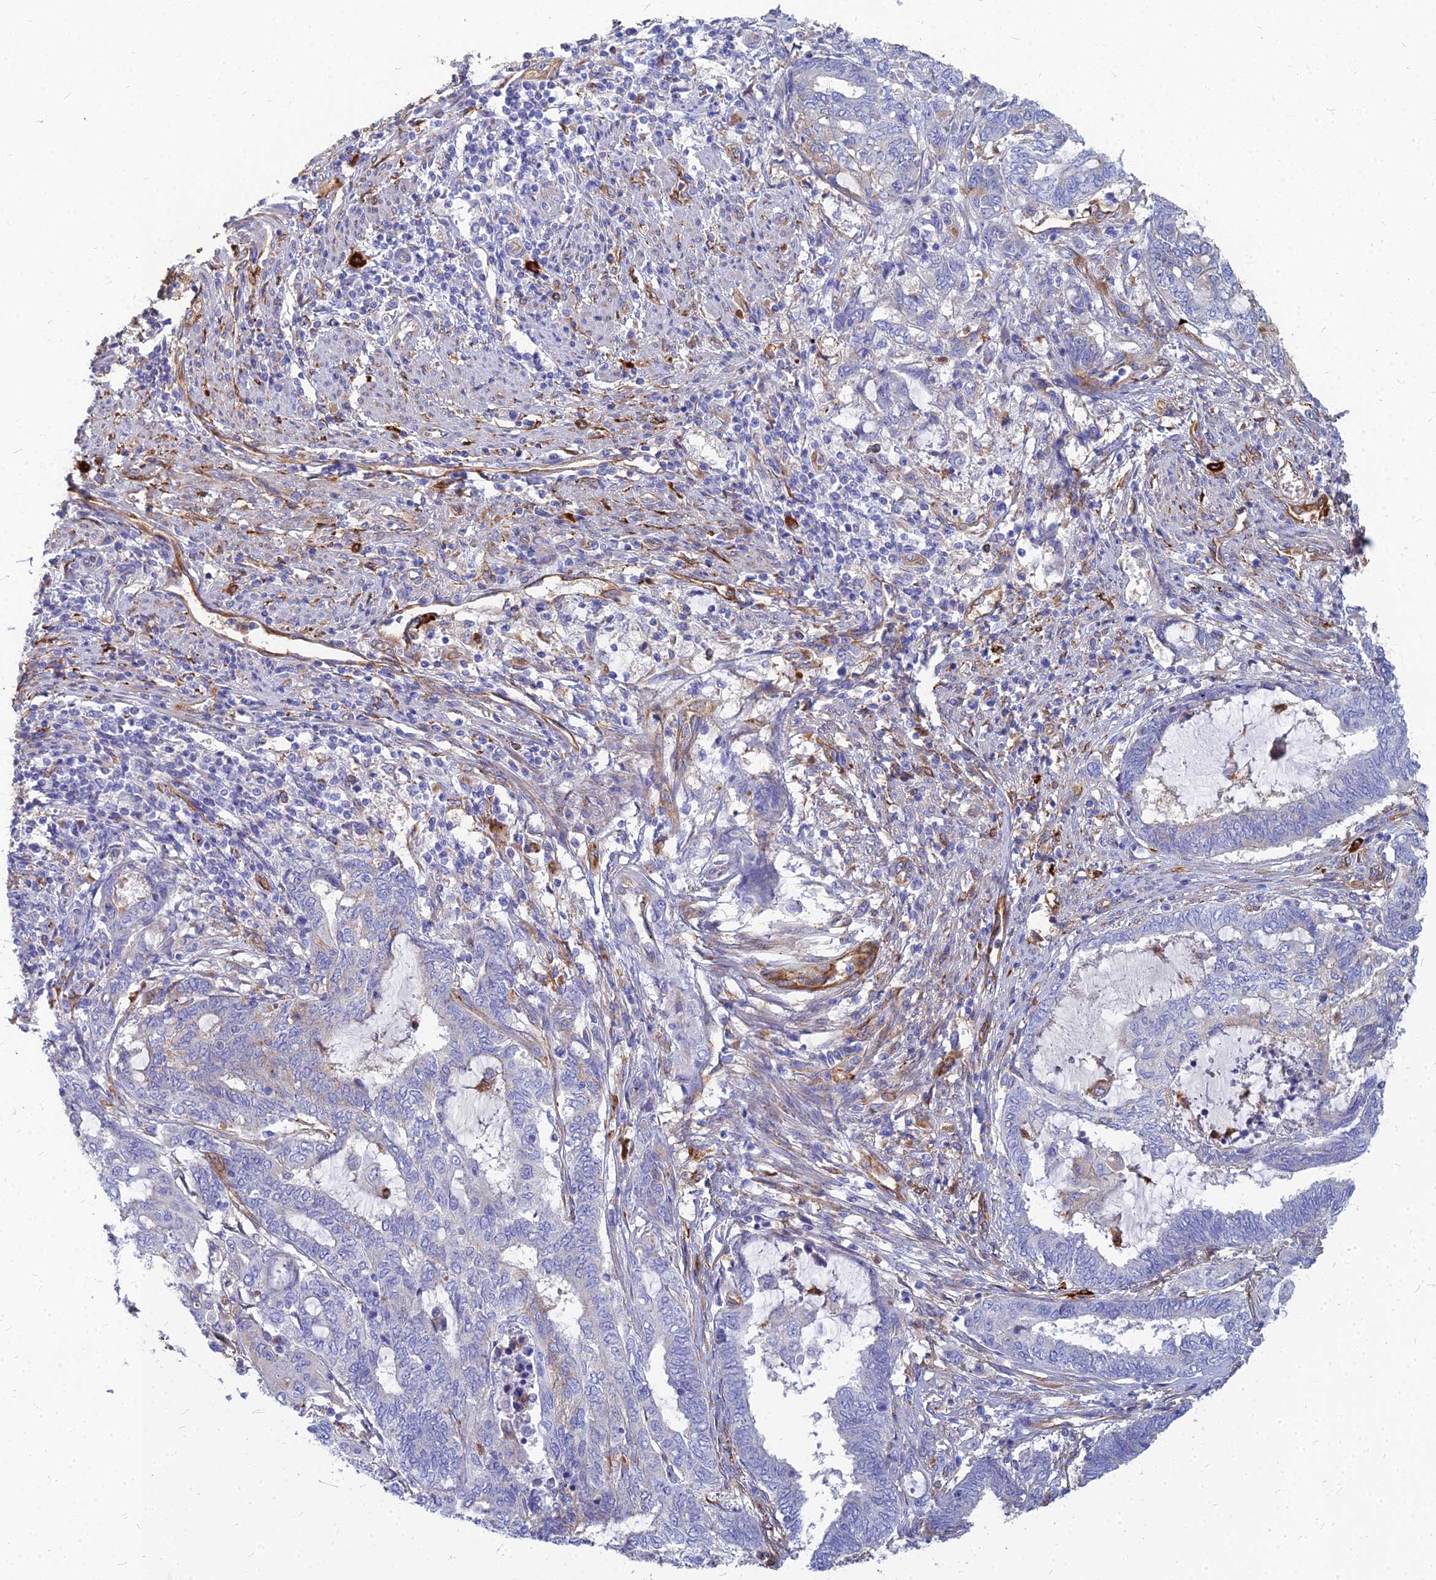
{"staining": {"intensity": "weak", "quantity": "<25%", "location": "cytoplasmic/membranous"}, "tissue": "endometrial cancer", "cell_type": "Tumor cells", "image_type": "cancer", "snomed": [{"axis": "morphology", "description": "Adenocarcinoma, NOS"}, {"axis": "topography", "description": "Uterus"}, {"axis": "topography", "description": "Endometrium"}], "caption": "Tumor cells are negative for brown protein staining in endometrial cancer (adenocarcinoma).", "gene": "VAT1", "patient": {"sex": "female", "age": 70}}